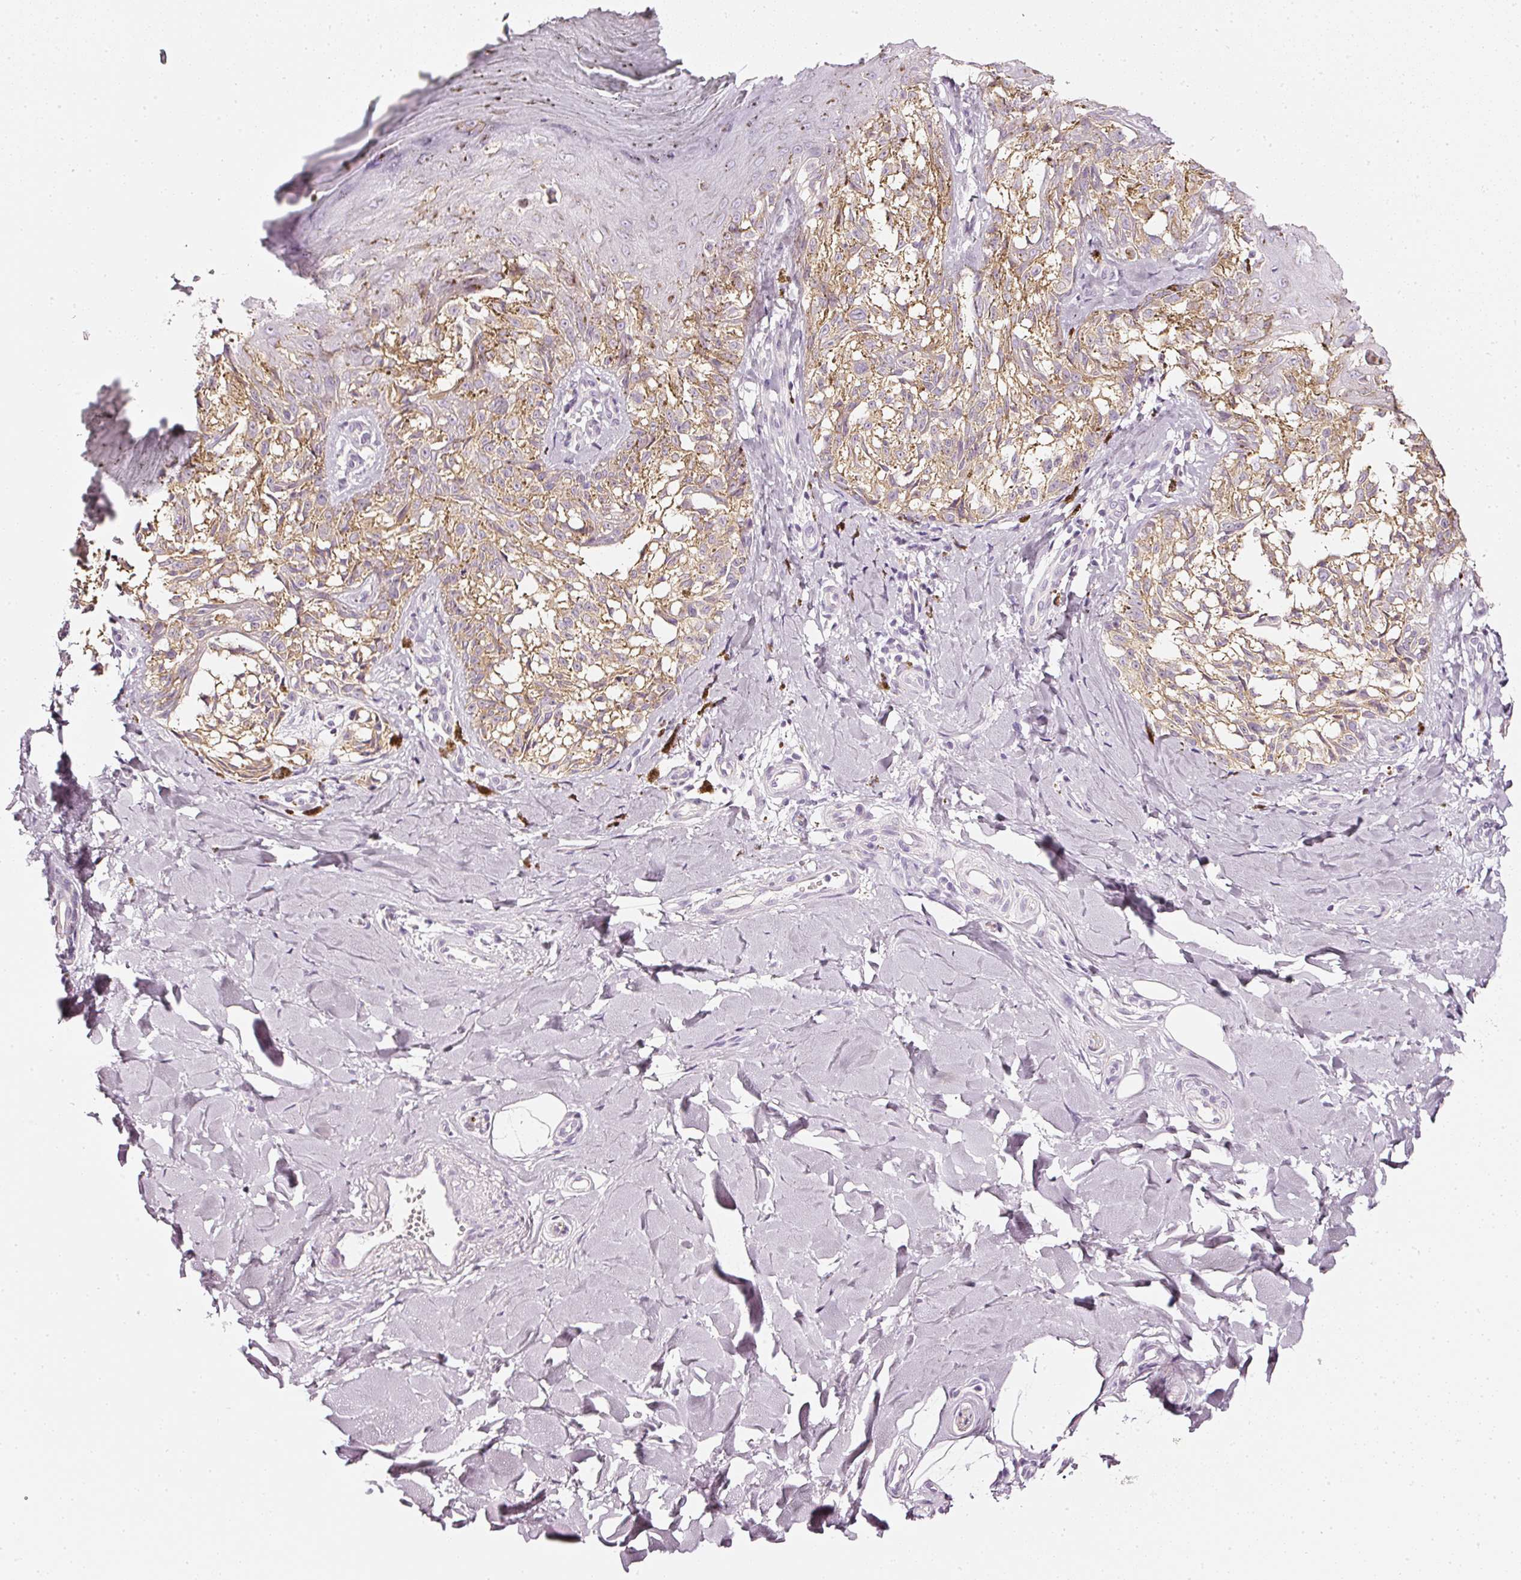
{"staining": {"intensity": "moderate", "quantity": ">75%", "location": "cytoplasmic/membranous"}, "tissue": "melanoma", "cell_type": "Tumor cells", "image_type": "cancer", "snomed": [{"axis": "morphology", "description": "Malignant melanoma, NOS"}, {"axis": "topography", "description": "Skin"}], "caption": "Immunohistochemistry (DAB) staining of human malignant melanoma demonstrates moderate cytoplasmic/membranous protein staining in about >75% of tumor cells.", "gene": "CNP", "patient": {"sex": "female", "age": 65}}